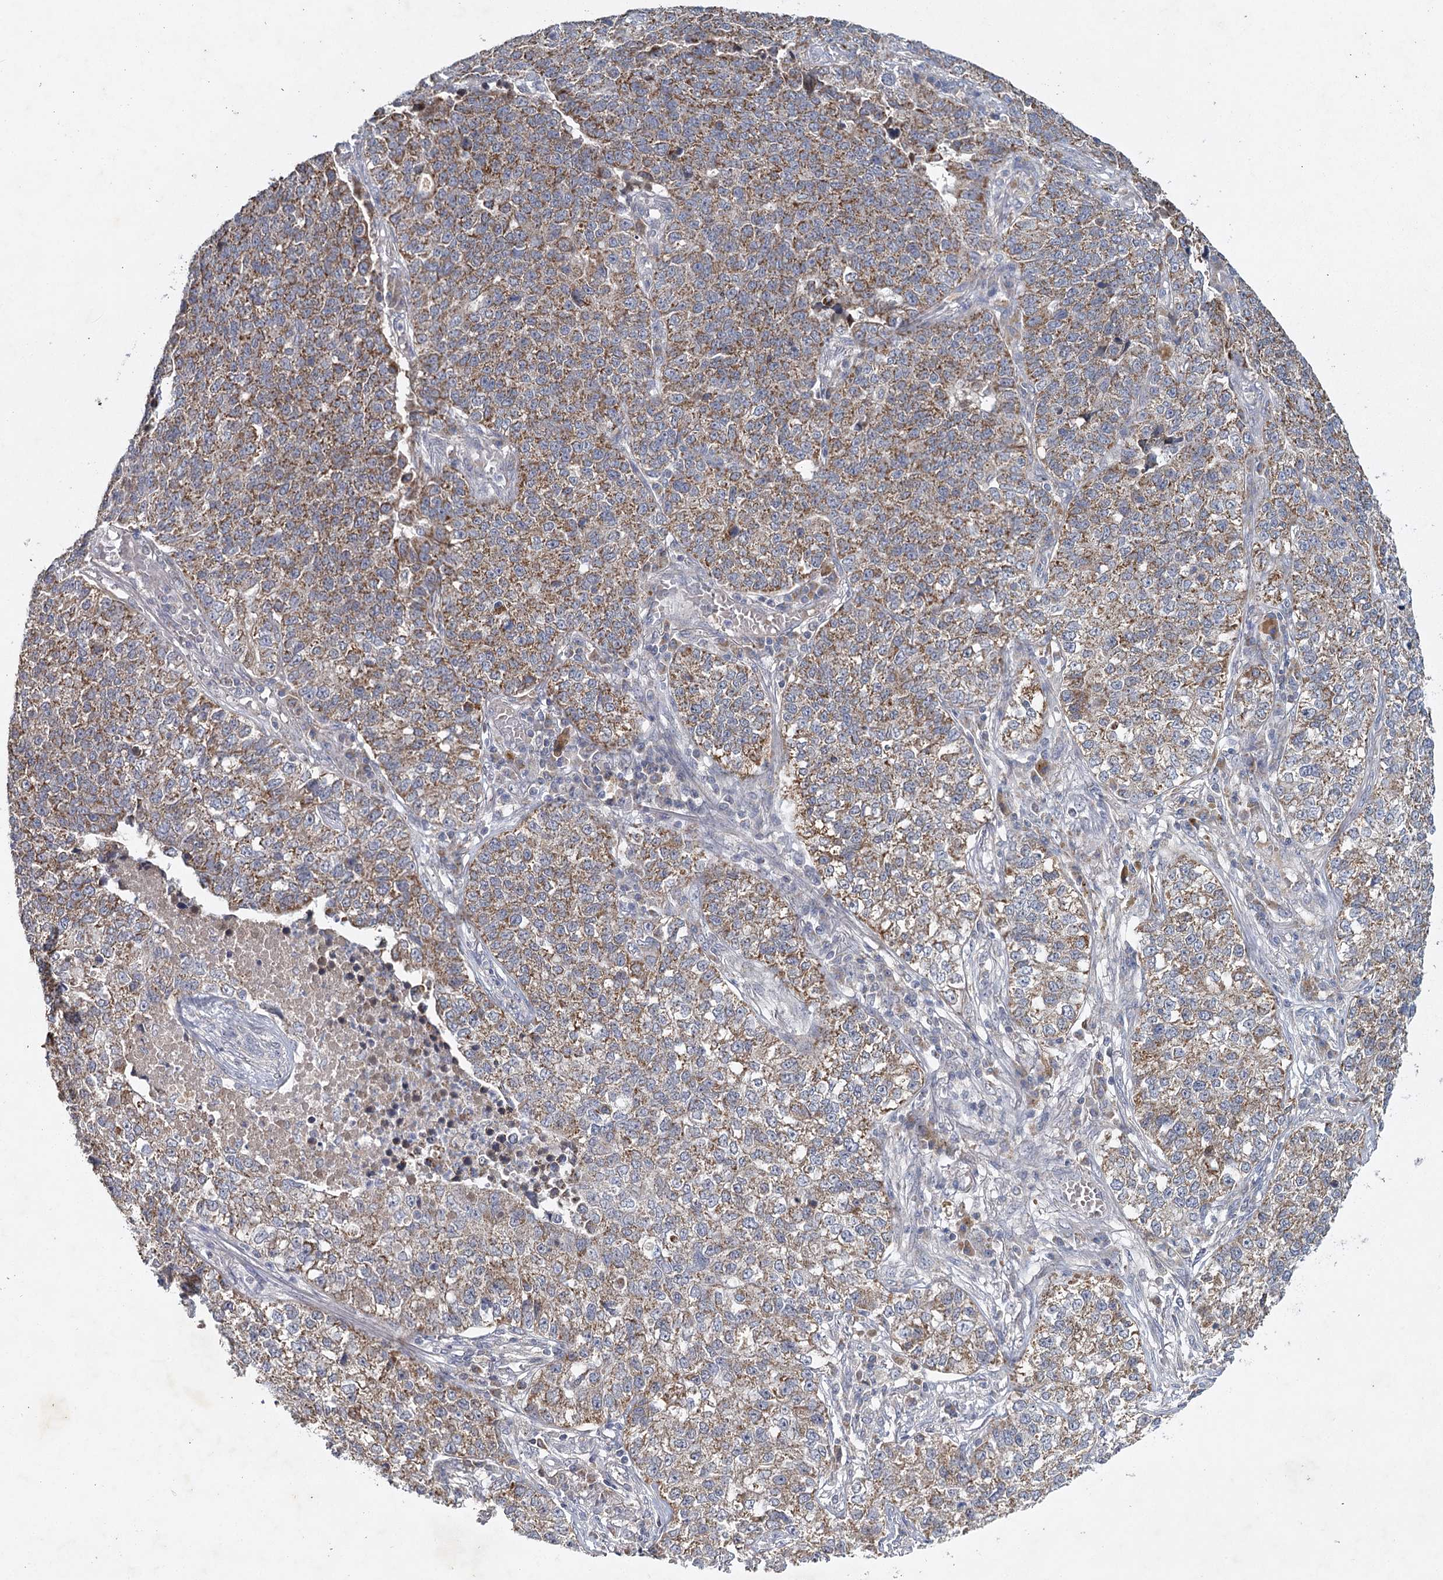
{"staining": {"intensity": "moderate", "quantity": ">75%", "location": "cytoplasmic/membranous"}, "tissue": "lung cancer", "cell_type": "Tumor cells", "image_type": "cancer", "snomed": [{"axis": "morphology", "description": "Adenocarcinoma, NOS"}, {"axis": "topography", "description": "Lung"}], "caption": "DAB immunohistochemical staining of lung cancer (adenocarcinoma) reveals moderate cytoplasmic/membranous protein positivity in about >75% of tumor cells. The protein of interest is shown in brown color, while the nuclei are stained blue.", "gene": "MRPL44", "patient": {"sex": "male", "age": 49}}